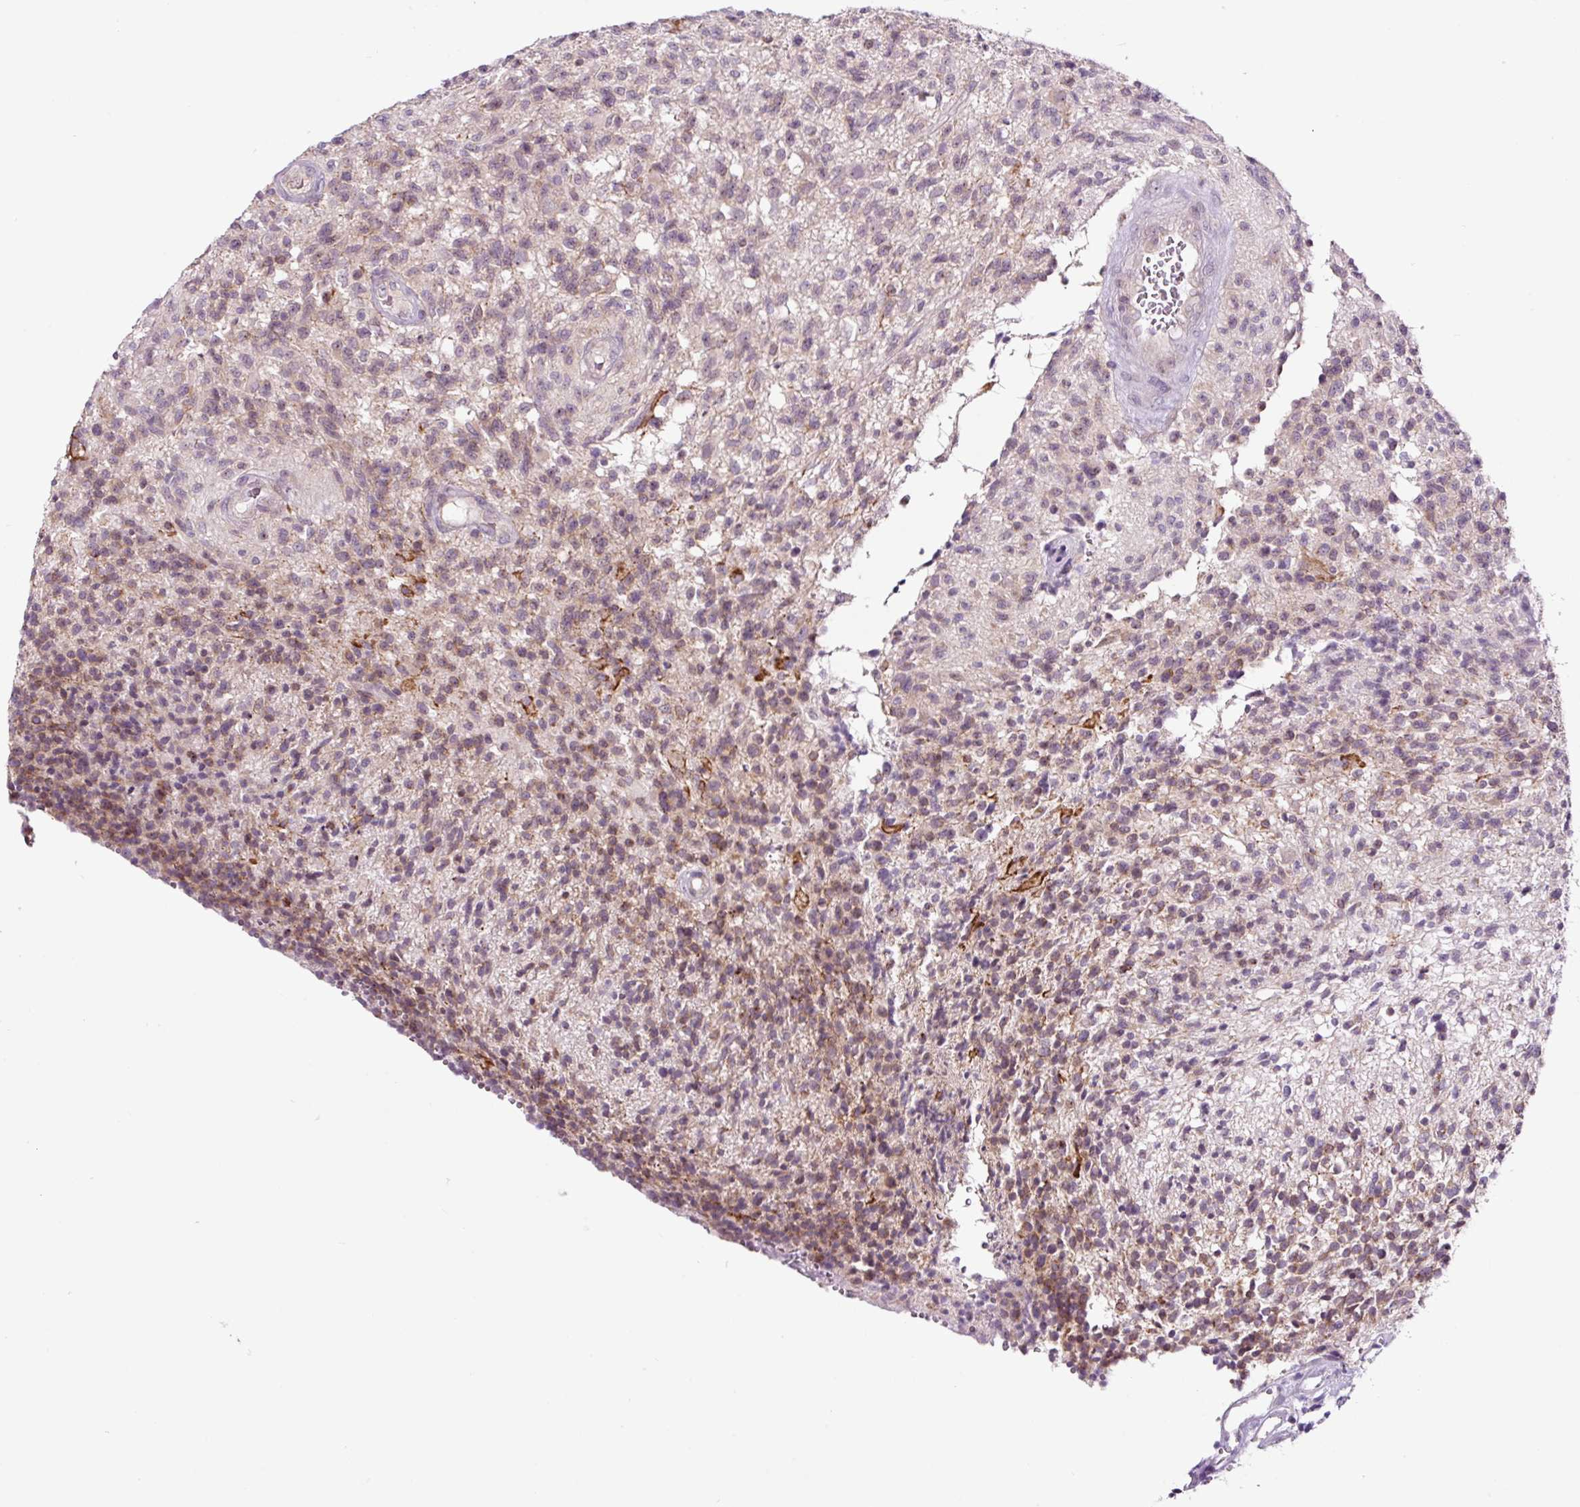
{"staining": {"intensity": "weak", "quantity": "<25%", "location": "cytoplasmic/membranous"}, "tissue": "glioma", "cell_type": "Tumor cells", "image_type": "cancer", "snomed": [{"axis": "morphology", "description": "Glioma, malignant, High grade"}, {"axis": "topography", "description": "Brain"}], "caption": "Human glioma stained for a protein using IHC reveals no staining in tumor cells.", "gene": "NOM1", "patient": {"sex": "male", "age": 56}}